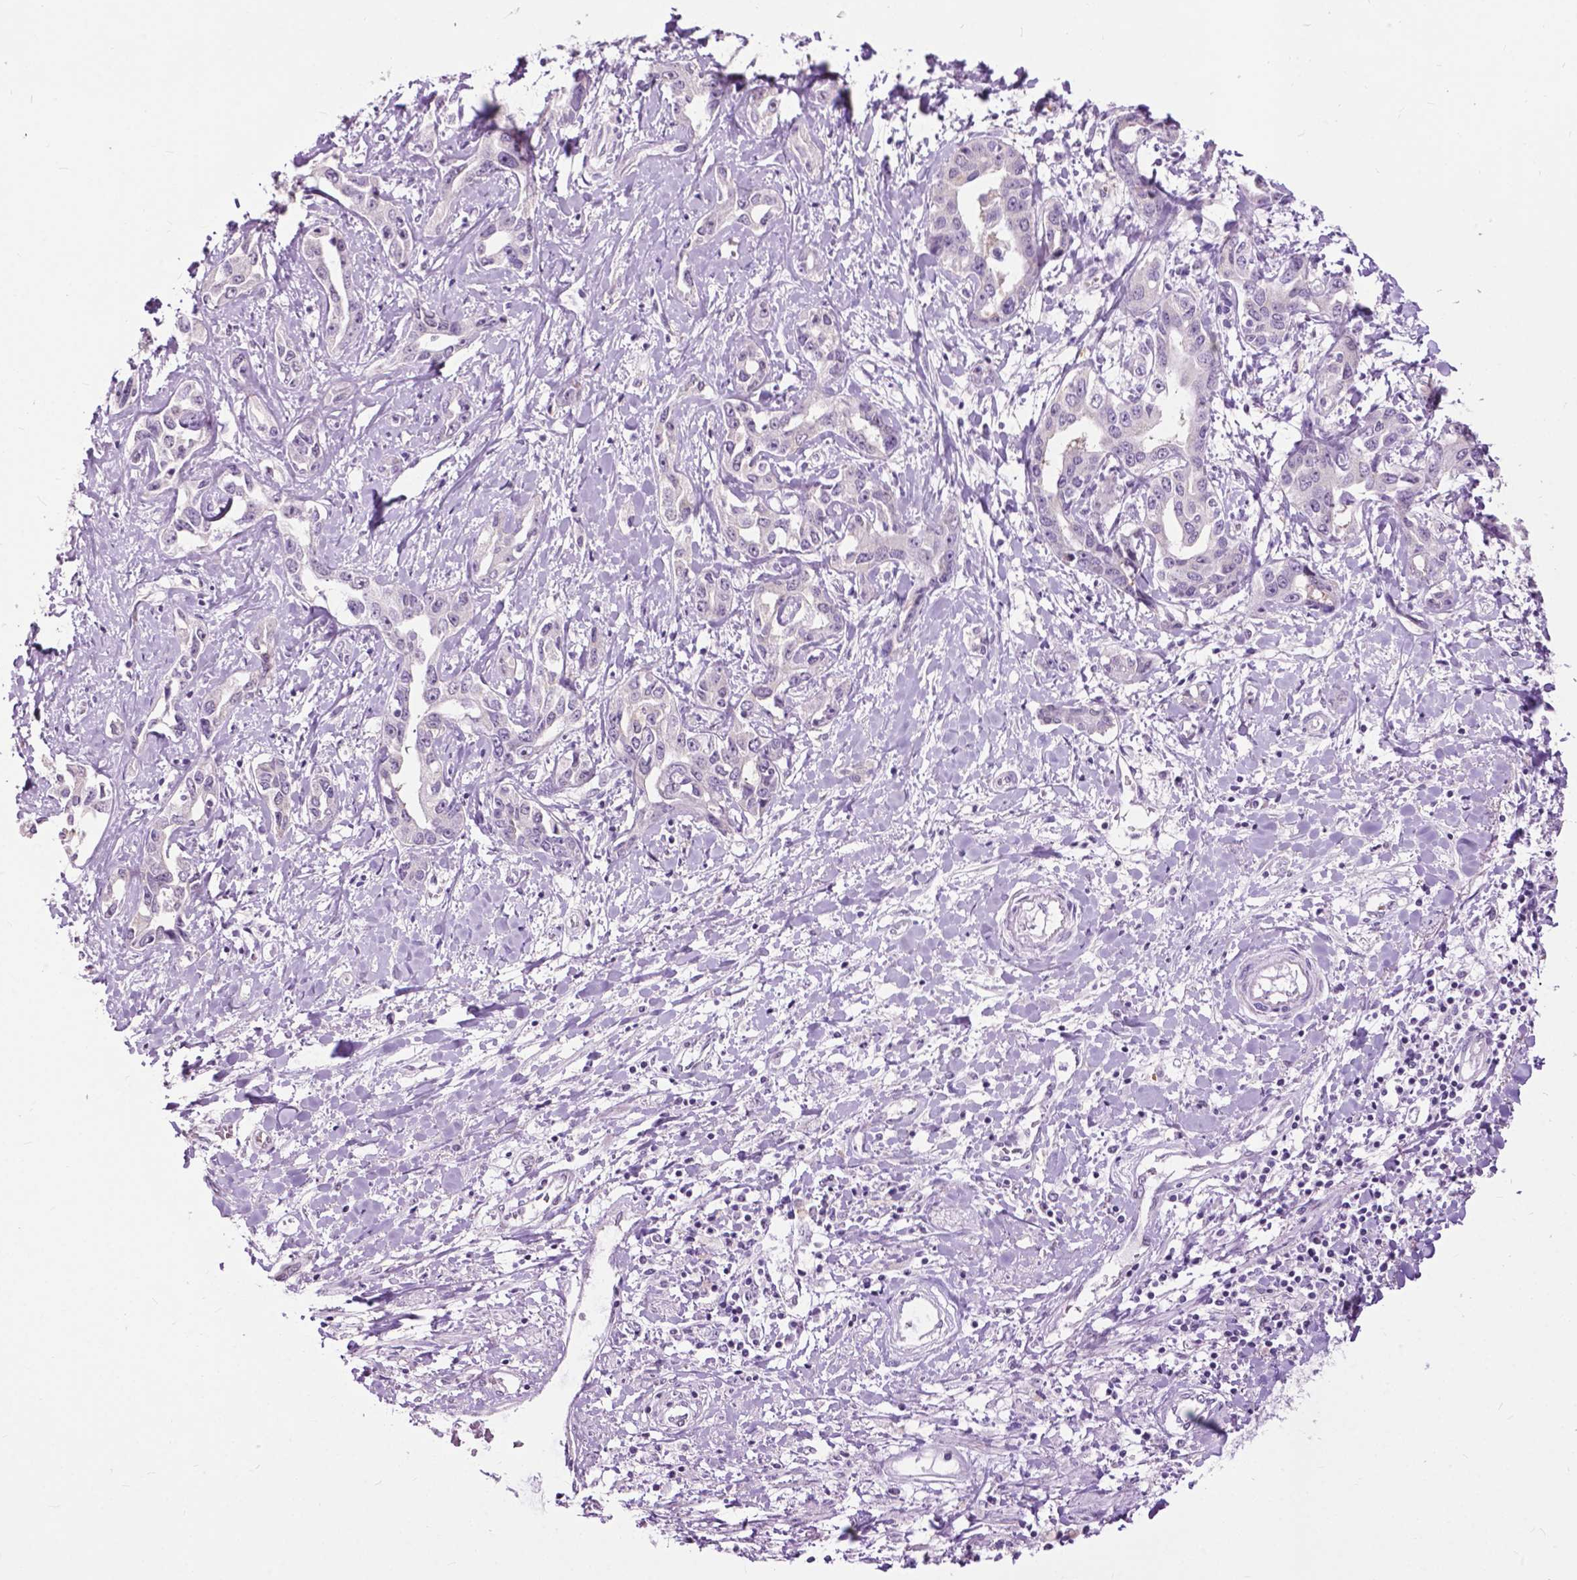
{"staining": {"intensity": "negative", "quantity": "none", "location": "none"}, "tissue": "liver cancer", "cell_type": "Tumor cells", "image_type": "cancer", "snomed": [{"axis": "morphology", "description": "Cholangiocarcinoma"}, {"axis": "topography", "description": "Liver"}], "caption": "Tumor cells are negative for protein expression in human liver cholangiocarcinoma. (Immunohistochemistry, brightfield microscopy, high magnification).", "gene": "GPR37L1", "patient": {"sex": "male", "age": 59}}